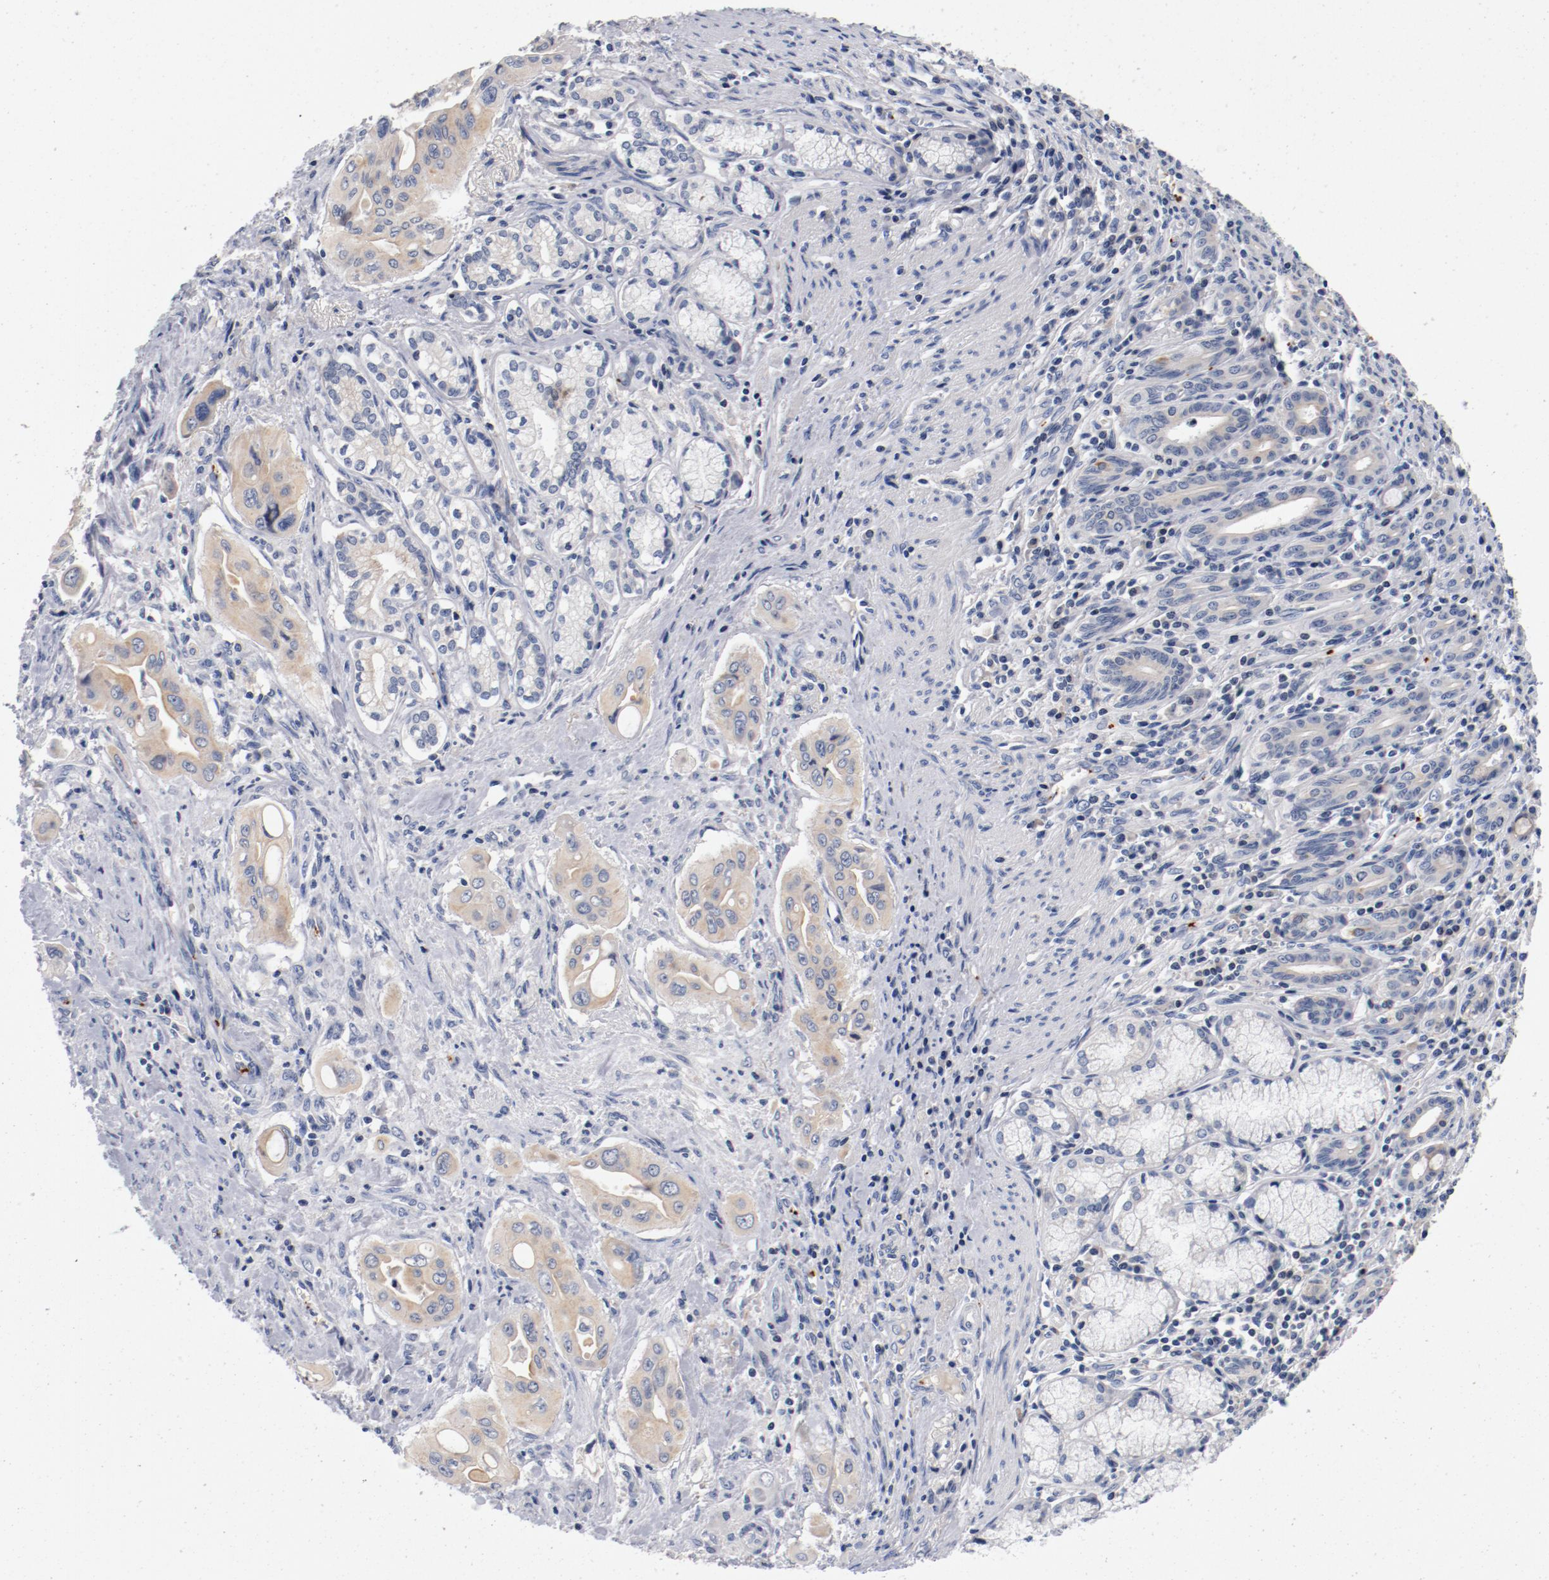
{"staining": {"intensity": "weak", "quantity": "25%-75%", "location": "cytoplasmic/membranous"}, "tissue": "pancreatic cancer", "cell_type": "Tumor cells", "image_type": "cancer", "snomed": [{"axis": "morphology", "description": "Adenocarcinoma, NOS"}, {"axis": "topography", "description": "Pancreas"}], "caption": "Immunohistochemical staining of human adenocarcinoma (pancreatic) demonstrates low levels of weak cytoplasmic/membranous protein positivity in approximately 25%-75% of tumor cells. The staining is performed using DAB brown chromogen to label protein expression. The nuclei are counter-stained blue using hematoxylin.", "gene": "PIM1", "patient": {"sex": "male", "age": 77}}